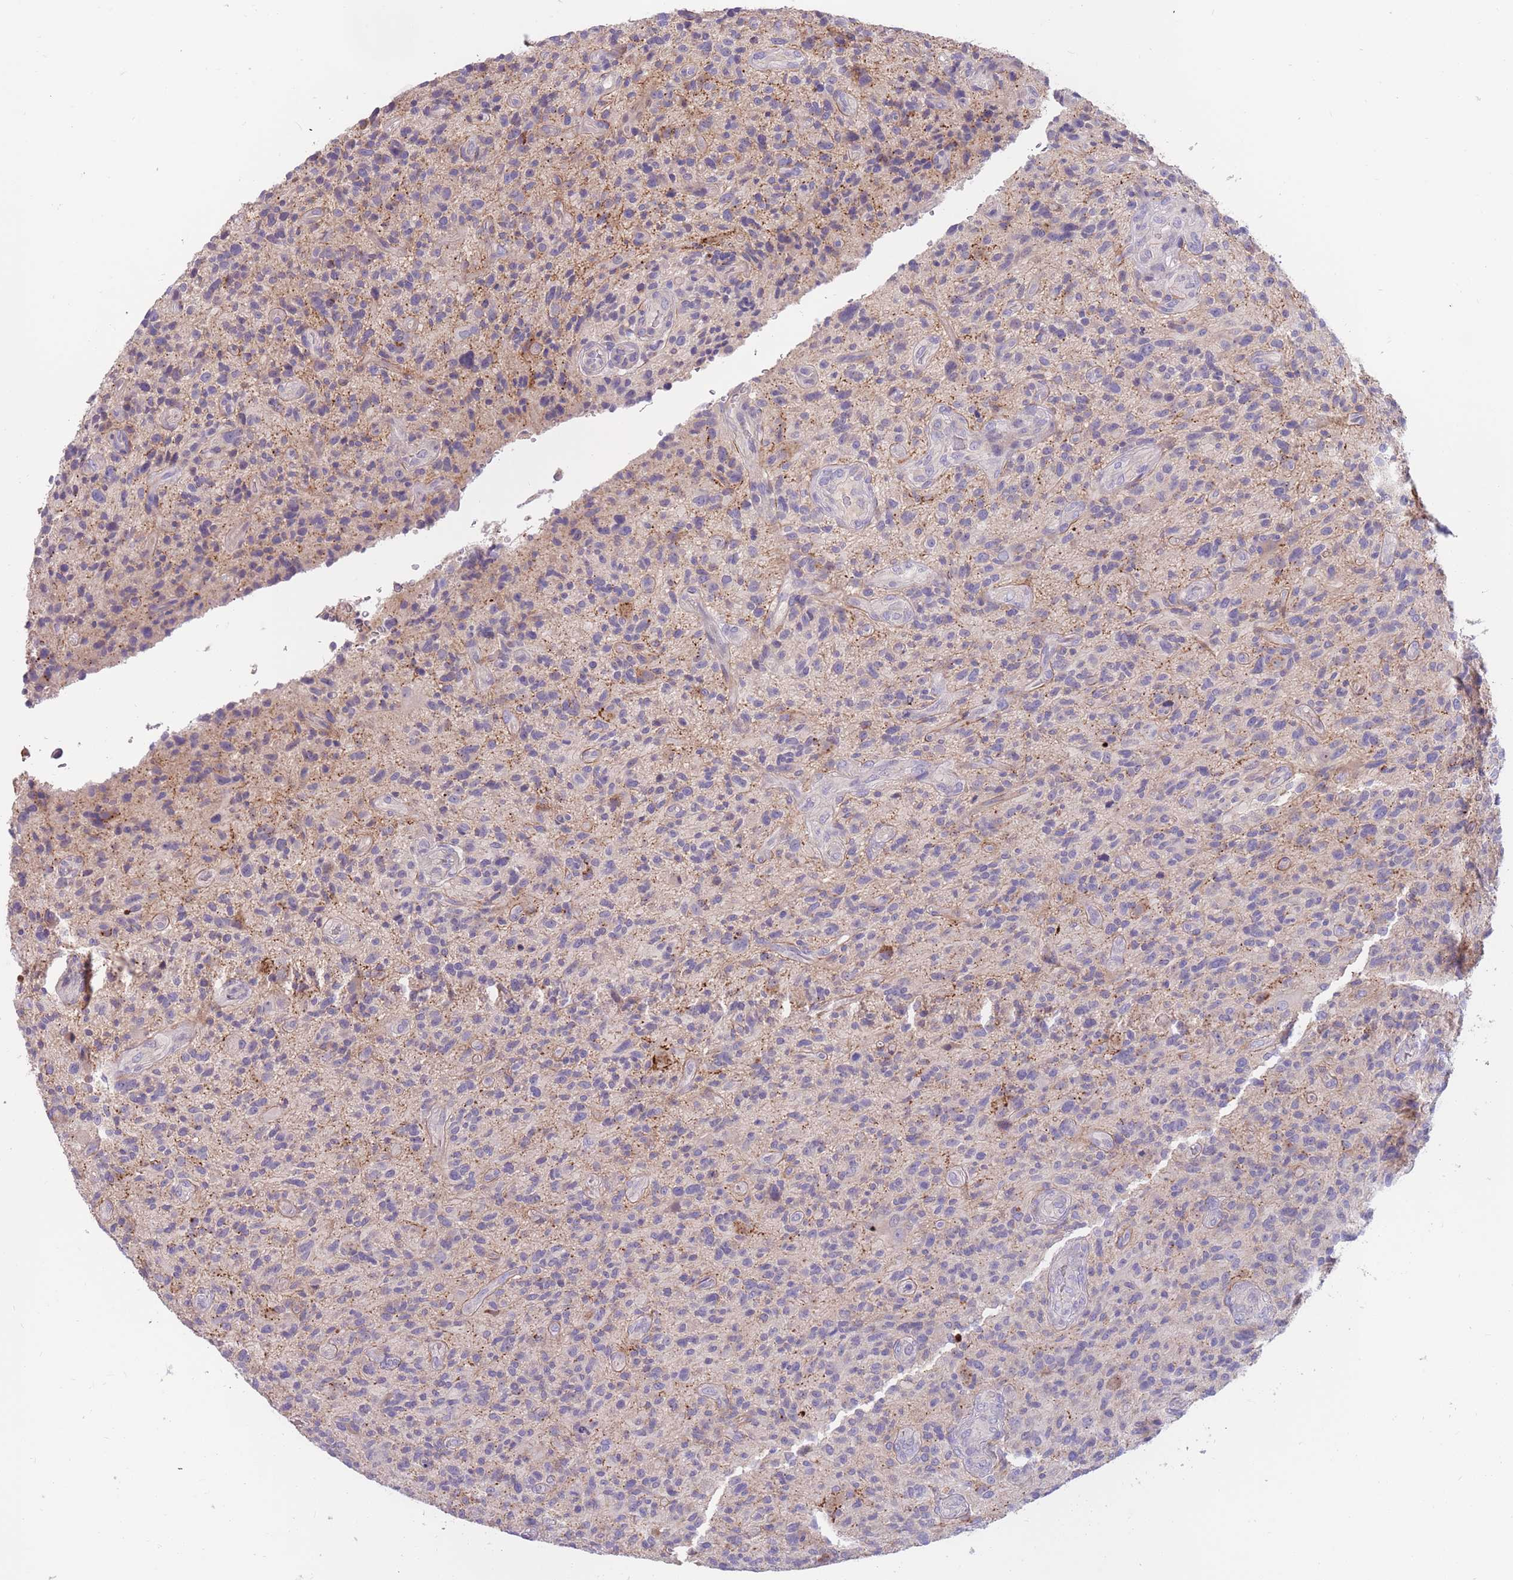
{"staining": {"intensity": "negative", "quantity": "none", "location": "none"}, "tissue": "glioma", "cell_type": "Tumor cells", "image_type": "cancer", "snomed": [{"axis": "morphology", "description": "Glioma, malignant, High grade"}, {"axis": "topography", "description": "Brain"}], "caption": "Human malignant glioma (high-grade) stained for a protein using IHC demonstrates no positivity in tumor cells.", "gene": "BORCS5", "patient": {"sex": "male", "age": 47}}